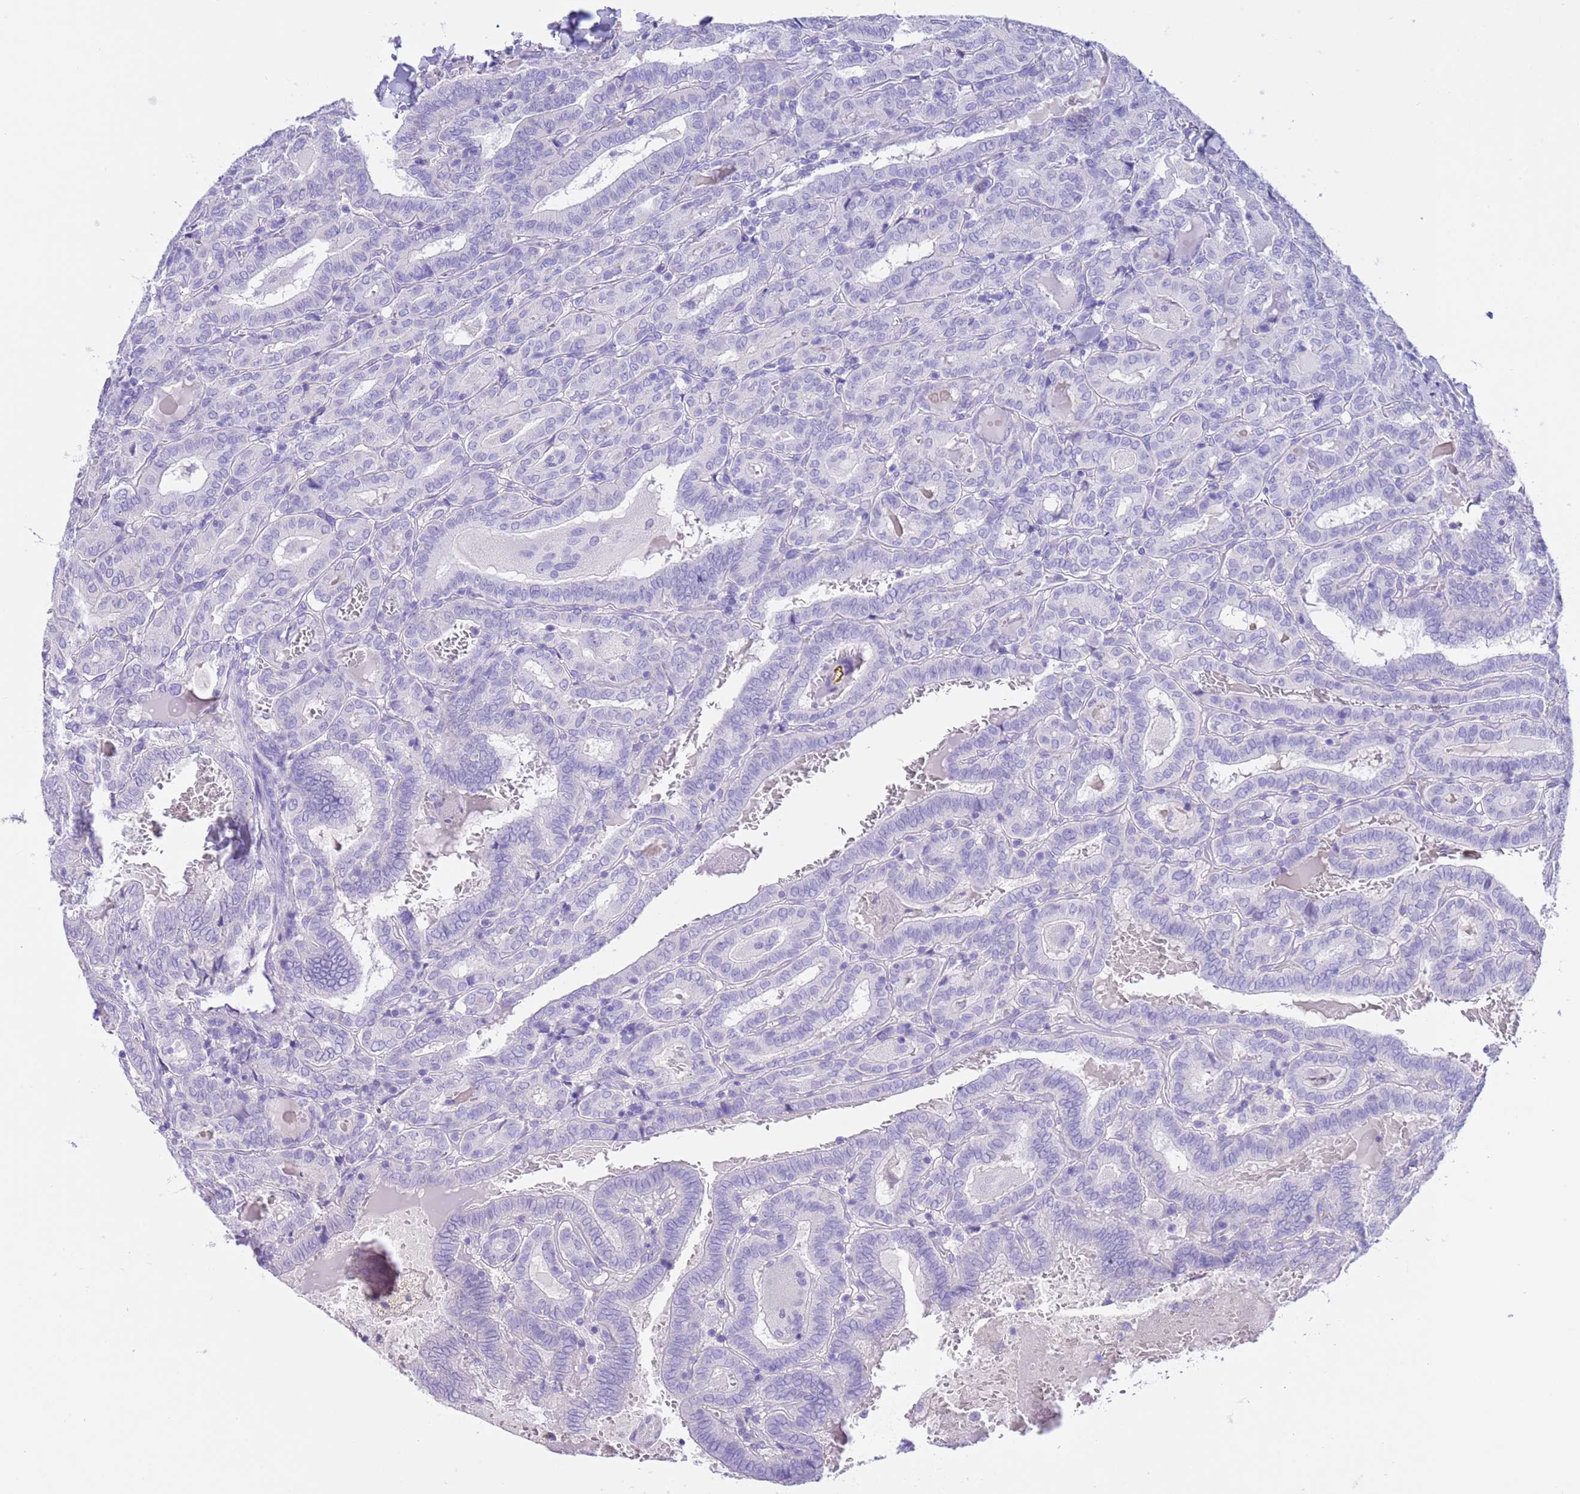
{"staining": {"intensity": "negative", "quantity": "none", "location": "none"}, "tissue": "thyroid cancer", "cell_type": "Tumor cells", "image_type": "cancer", "snomed": [{"axis": "morphology", "description": "Papillary adenocarcinoma, NOS"}, {"axis": "topography", "description": "Thyroid gland"}], "caption": "High power microscopy micrograph of an IHC histopathology image of papillary adenocarcinoma (thyroid), revealing no significant expression in tumor cells.", "gene": "CPB1", "patient": {"sex": "female", "age": 72}}